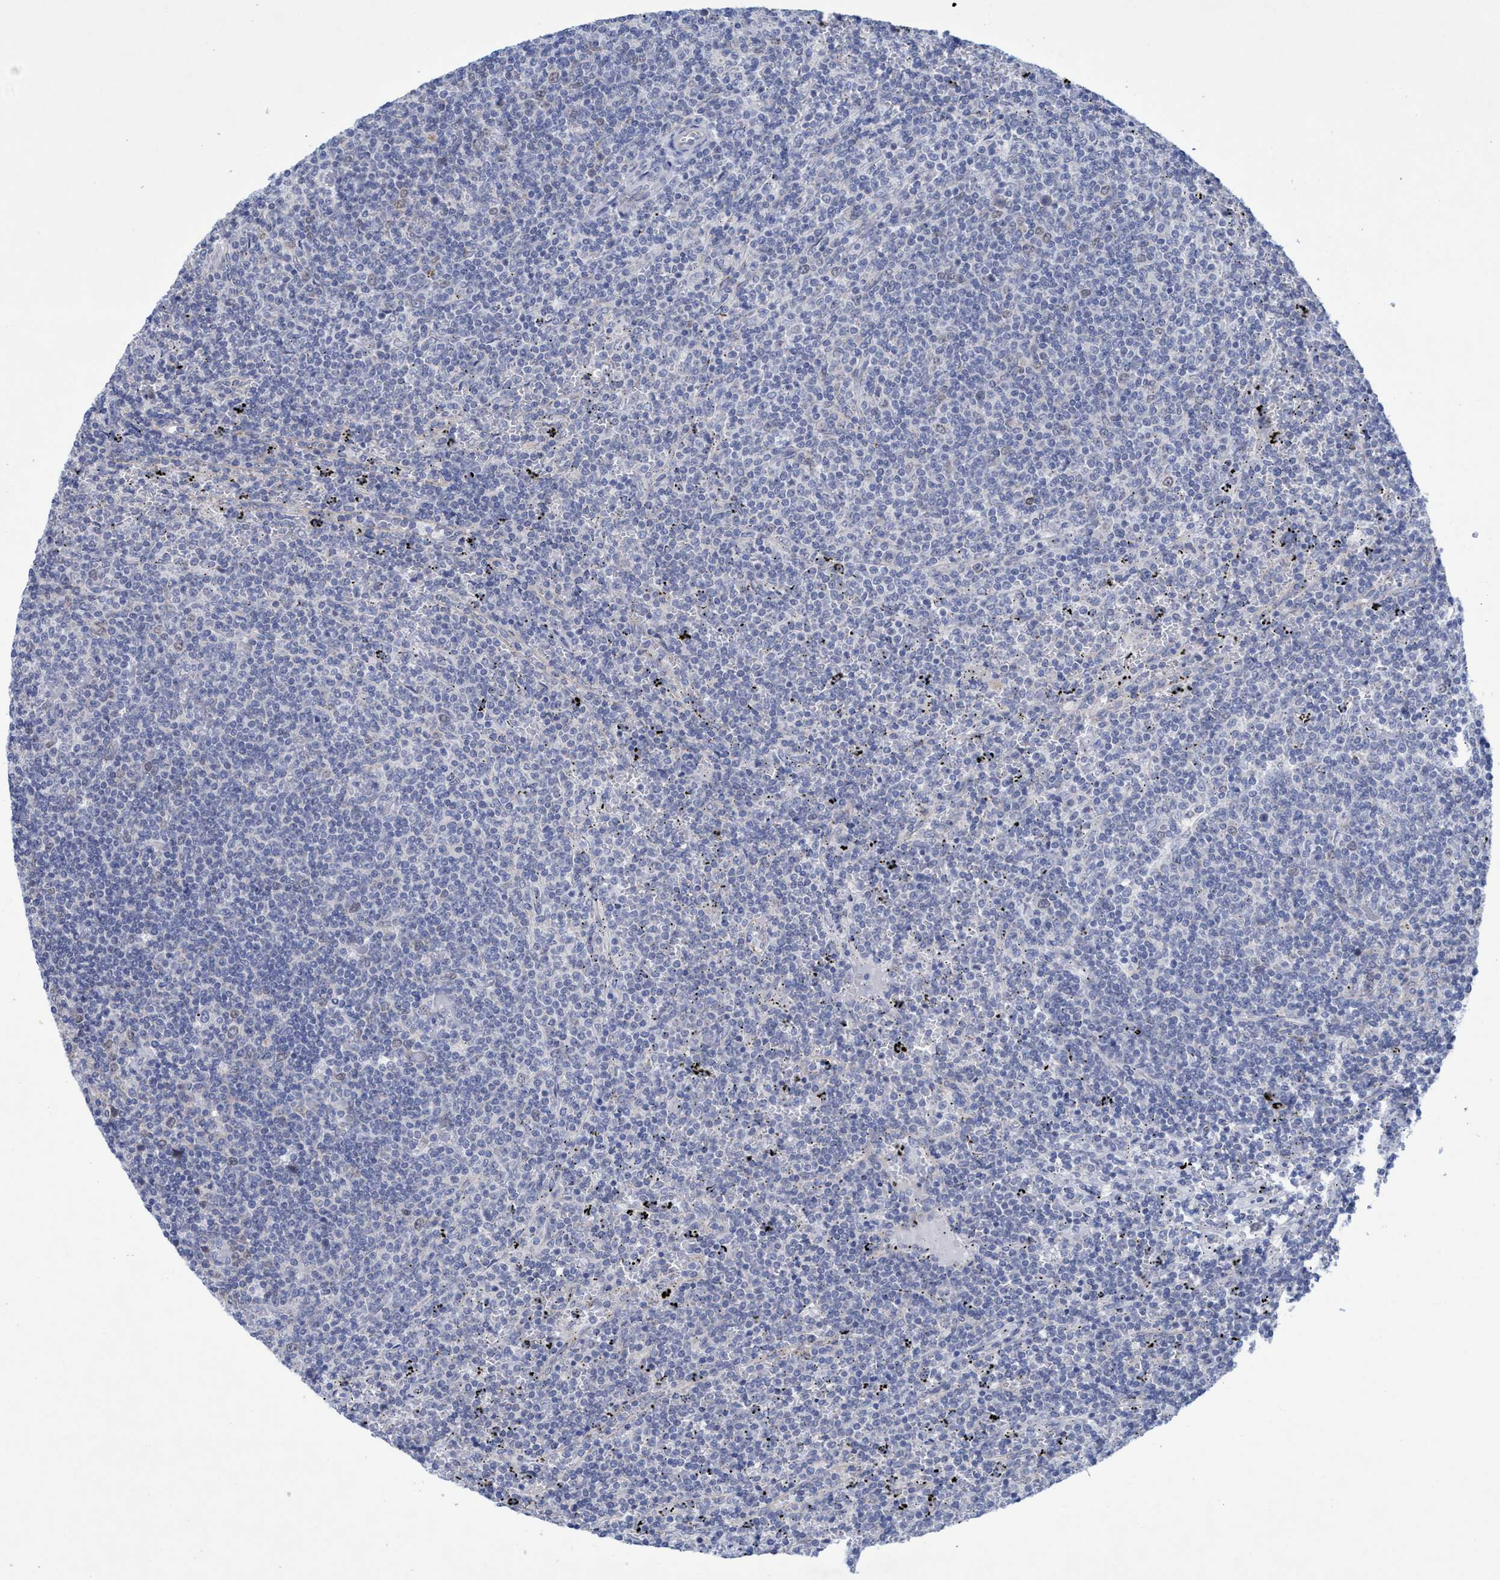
{"staining": {"intensity": "negative", "quantity": "none", "location": "none"}, "tissue": "lymphoma", "cell_type": "Tumor cells", "image_type": "cancer", "snomed": [{"axis": "morphology", "description": "Malignant lymphoma, non-Hodgkin's type, Low grade"}, {"axis": "topography", "description": "Spleen"}], "caption": "The IHC photomicrograph has no significant expression in tumor cells of low-grade malignant lymphoma, non-Hodgkin's type tissue.", "gene": "RSAD1", "patient": {"sex": "female", "age": 50}}